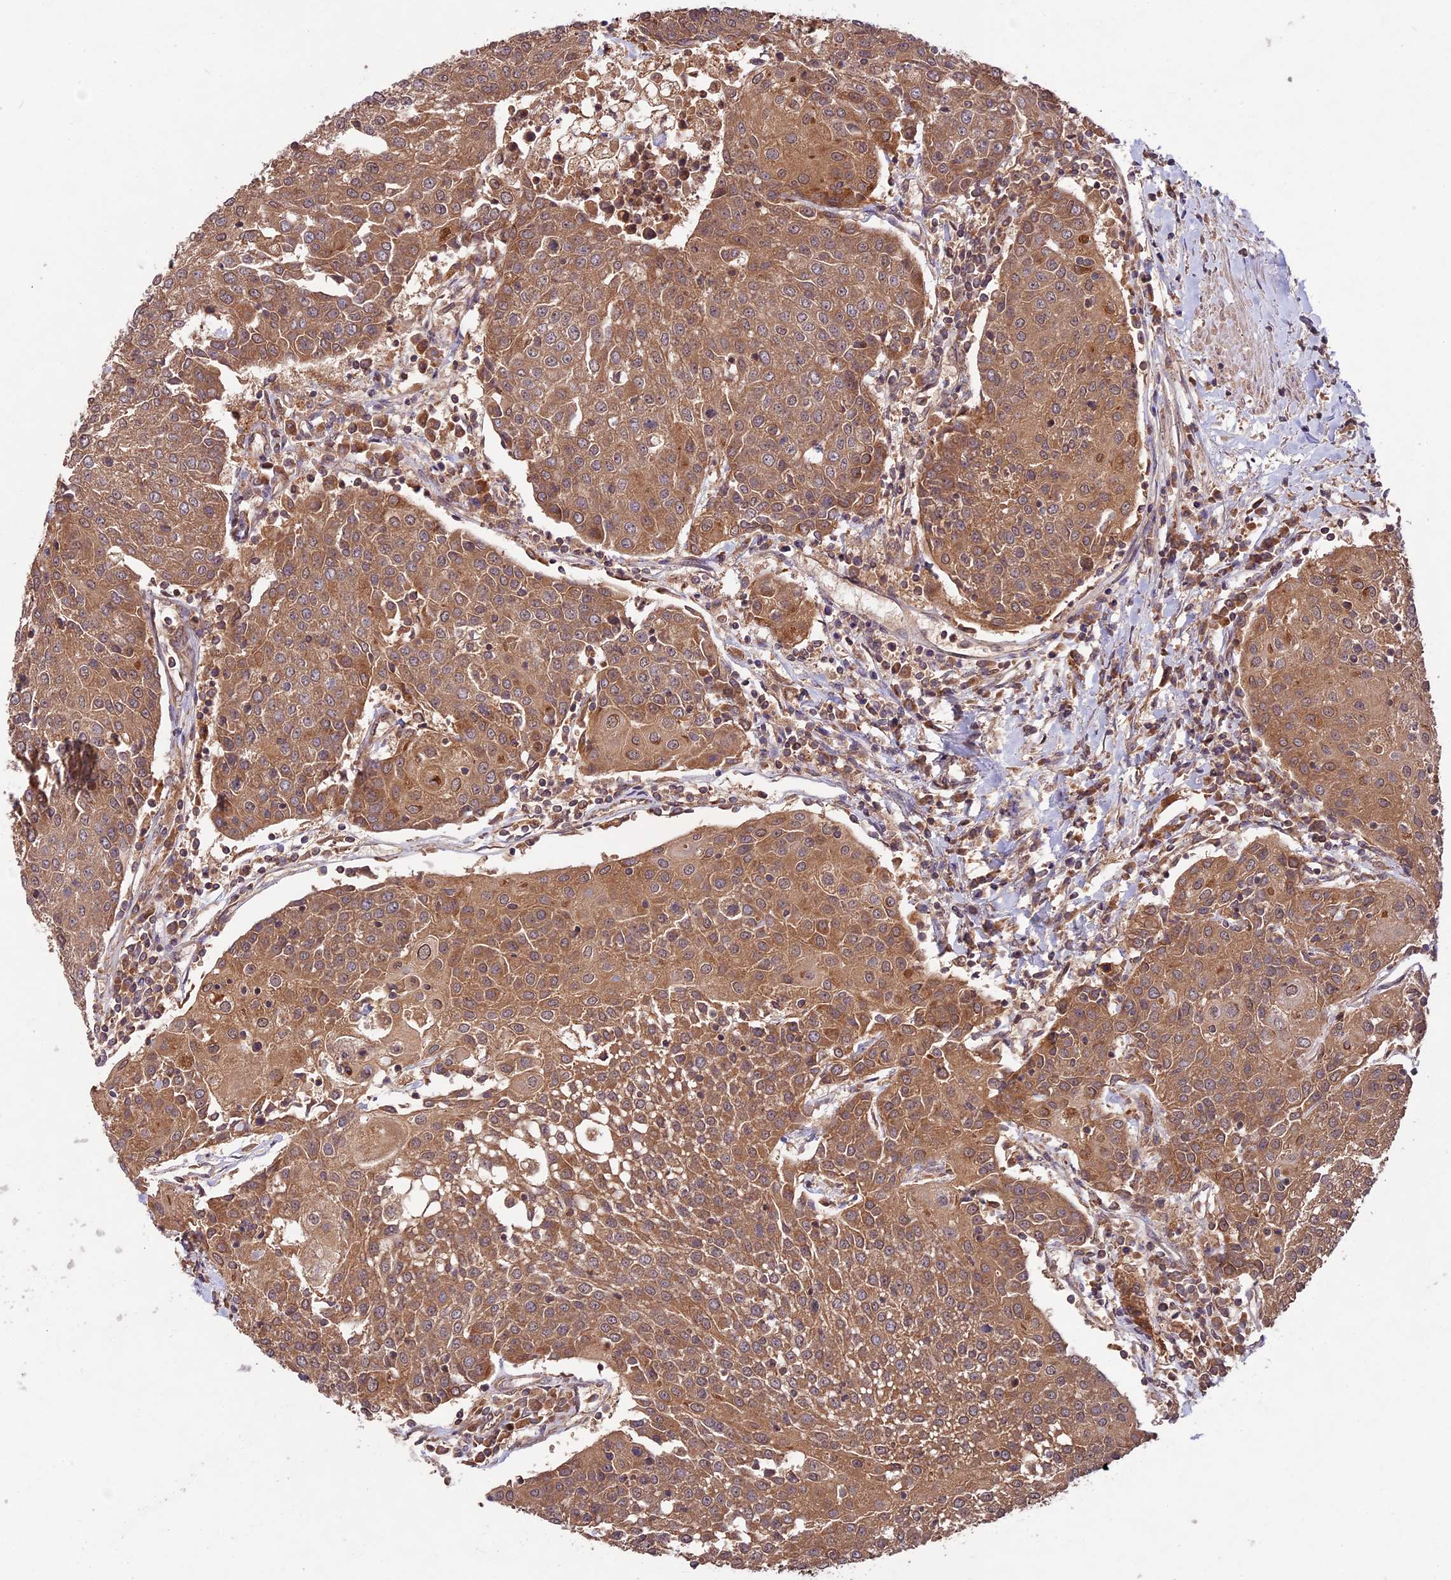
{"staining": {"intensity": "moderate", "quantity": ">75%", "location": "cytoplasmic/membranous"}, "tissue": "urothelial cancer", "cell_type": "Tumor cells", "image_type": "cancer", "snomed": [{"axis": "morphology", "description": "Urothelial carcinoma, High grade"}, {"axis": "topography", "description": "Urinary bladder"}], "caption": "Human urothelial cancer stained with a protein marker displays moderate staining in tumor cells.", "gene": "CHAC1", "patient": {"sex": "female", "age": 85}}